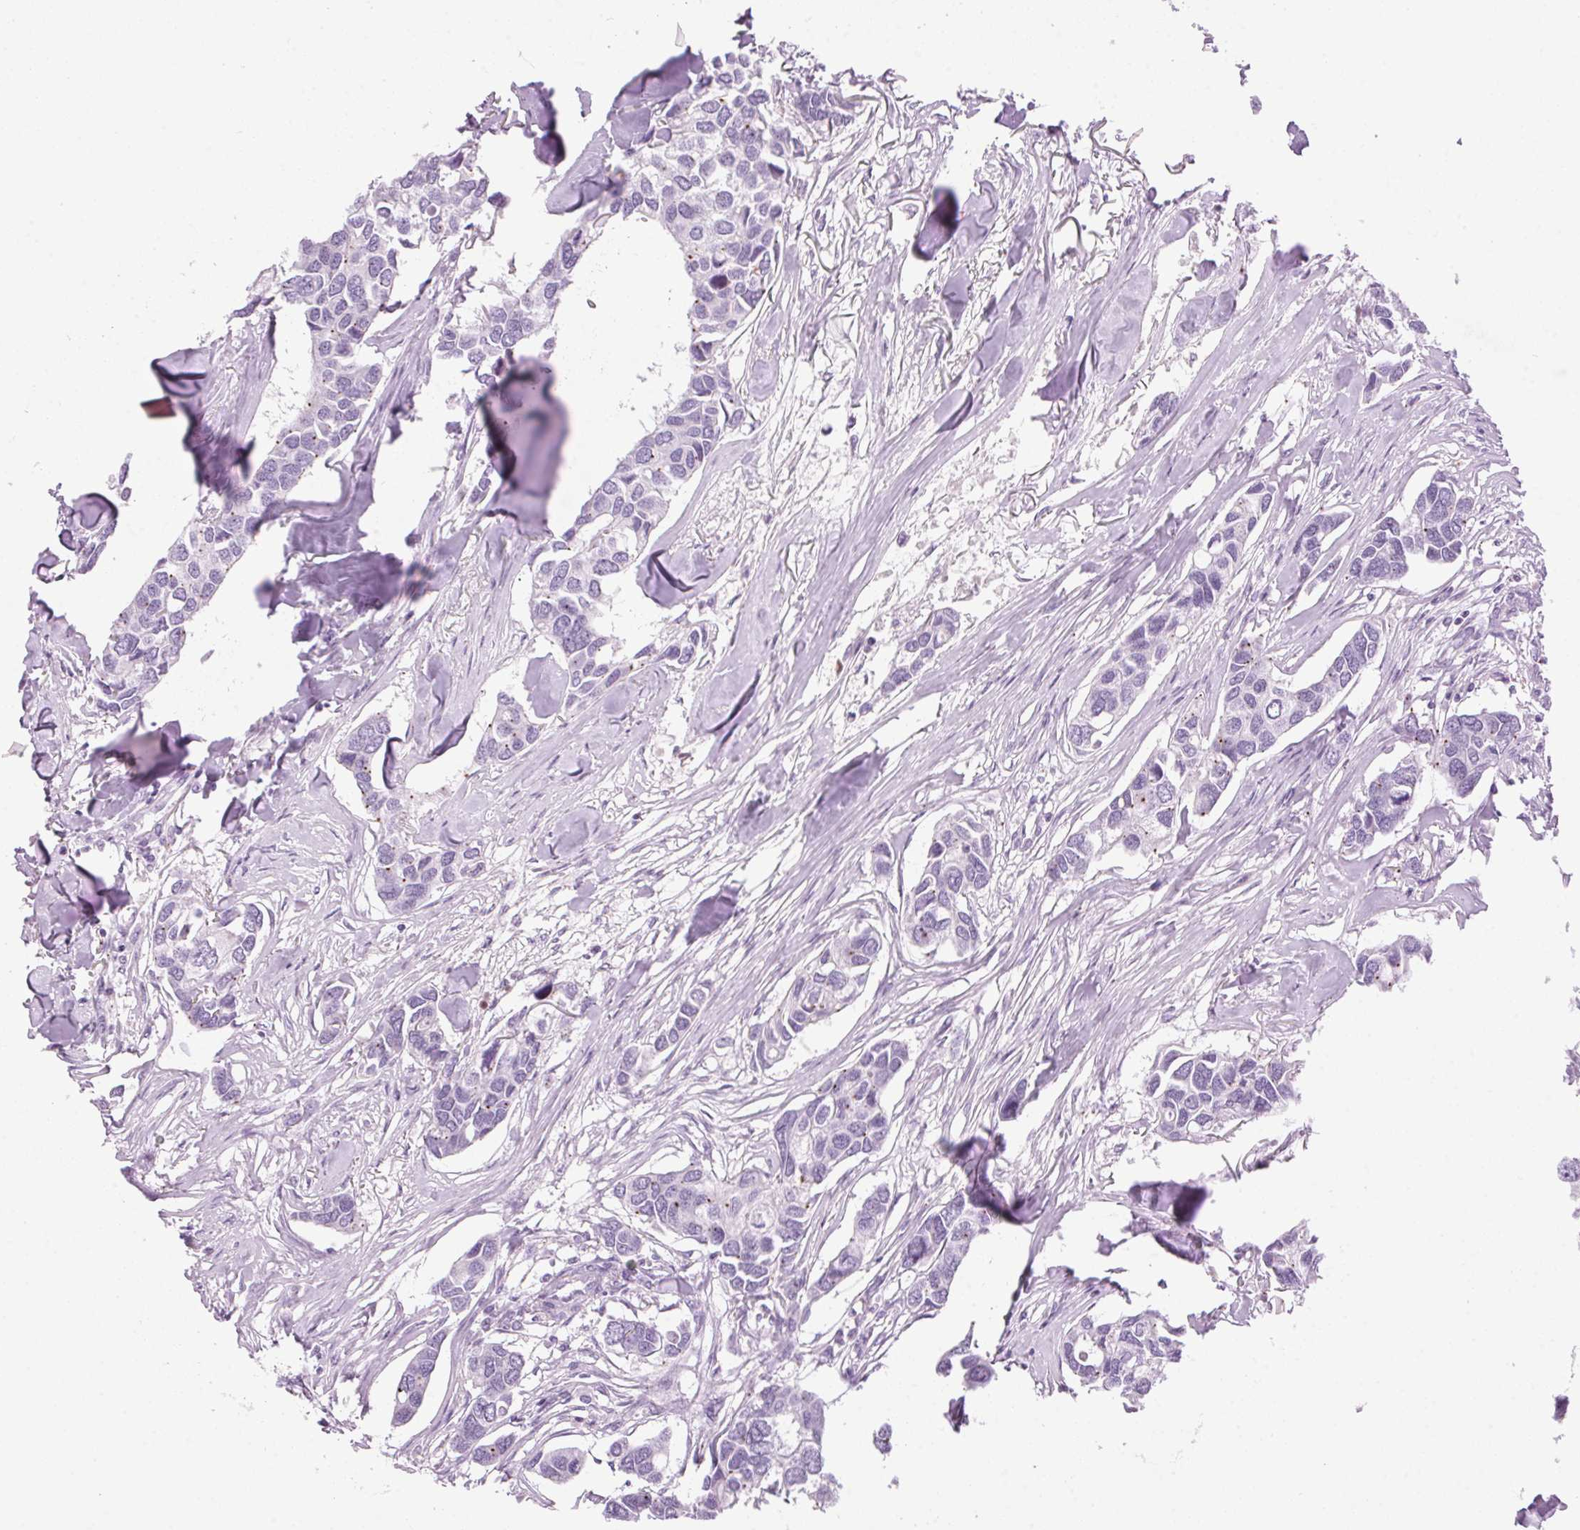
{"staining": {"intensity": "negative", "quantity": "none", "location": "none"}, "tissue": "breast cancer", "cell_type": "Tumor cells", "image_type": "cancer", "snomed": [{"axis": "morphology", "description": "Duct carcinoma"}, {"axis": "topography", "description": "Breast"}], "caption": "This is a micrograph of immunohistochemistry staining of breast cancer (intraductal carcinoma), which shows no positivity in tumor cells.", "gene": "TMEM88B", "patient": {"sex": "female", "age": 83}}